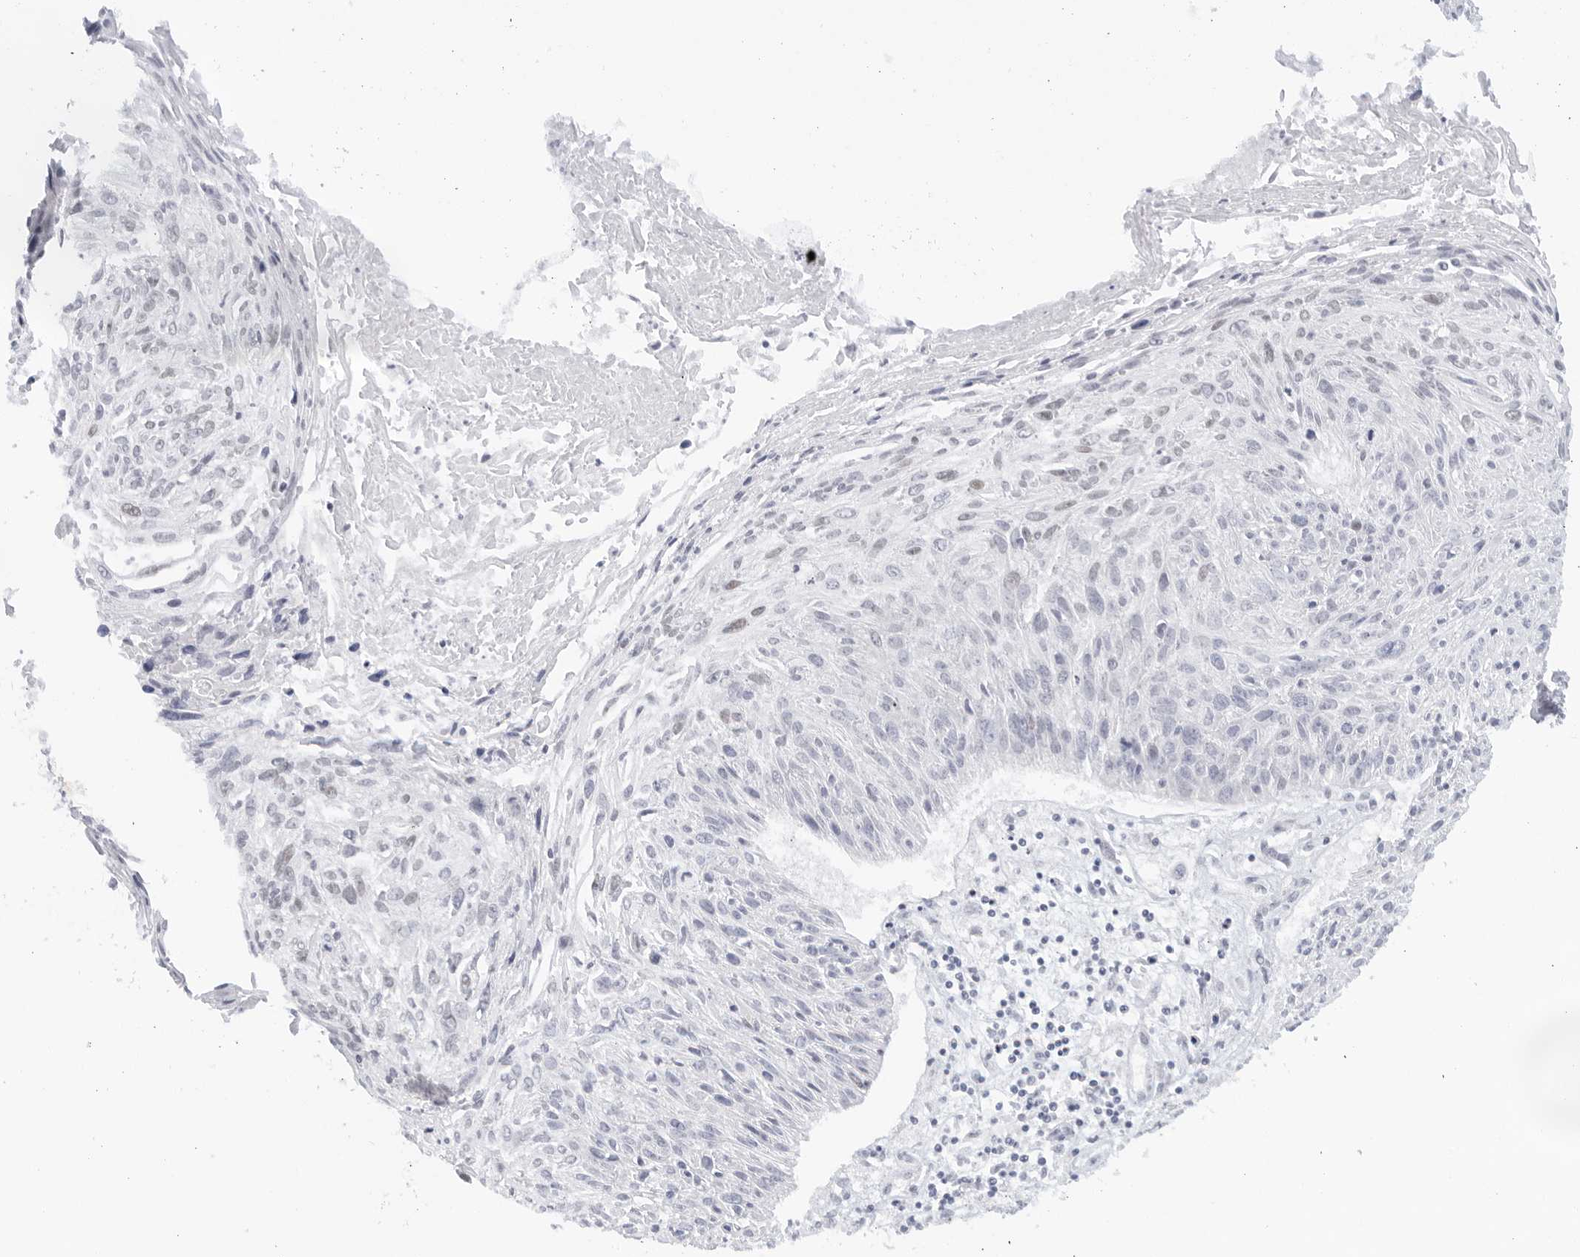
{"staining": {"intensity": "negative", "quantity": "none", "location": "none"}, "tissue": "cervical cancer", "cell_type": "Tumor cells", "image_type": "cancer", "snomed": [{"axis": "morphology", "description": "Squamous cell carcinoma, NOS"}, {"axis": "topography", "description": "Cervix"}], "caption": "High magnification brightfield microscopy of squamous cell carcinoma (cervical) stained with DAB (brown) and counterstained with hematoxylin (blue): tumor cells show no significant expression.", "gene": "WDTC1", "patient": {"sex": "female", "age": 51}}